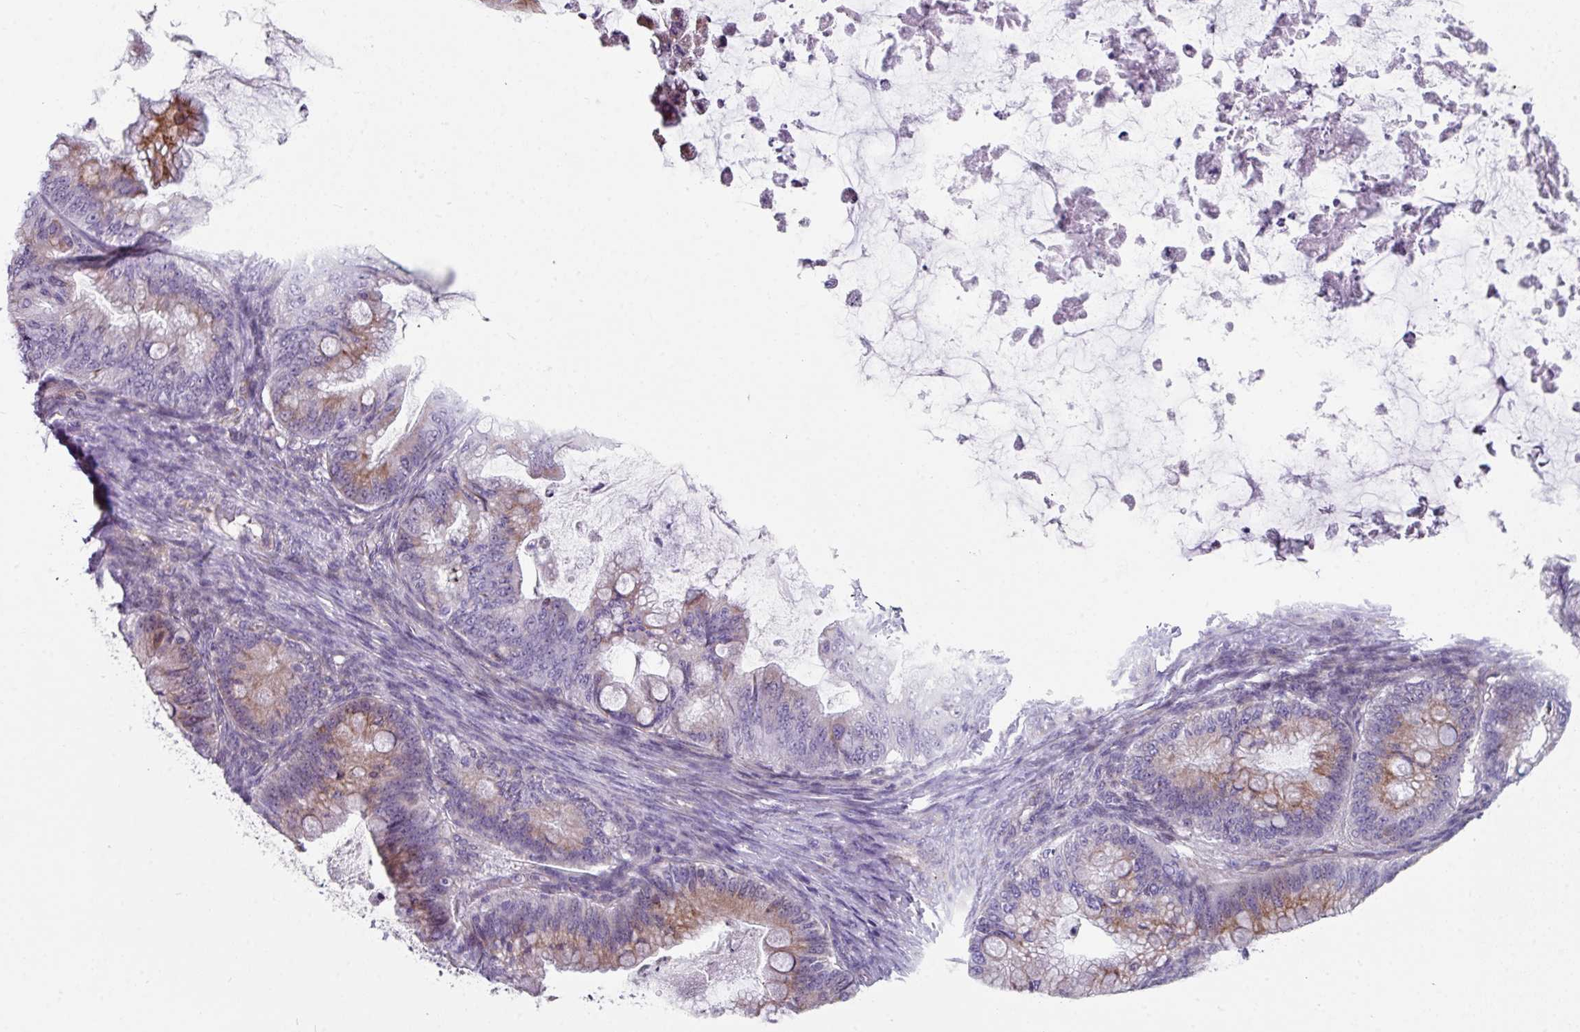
{"staining": {"intensity": "moderate", "quantity": "25%-75%", "location": "cytoplasmic/membranous"}, "tissue": "ovarian cancer", "cell_type": "Tumor cells", "image_type": "cancer", "snomed": [{"axis": "morphology", "description": "Cystadenocarcinoma, mucinous, NOS"}, {"axis": "topography", "description": "Ovary"}], "caption": "Immunohistochemical staining of human mucinous cystadenocarcinoma (ovarian) displays medium levels of moderate cytoplasmic/membranous positivity in approximately 25%-75% of tumor cells. (DAB IHC, brown staining for protein, blue staining for nuclei).", "gene": "BMS1", "patient": {"sex": "female", "age": 35}}